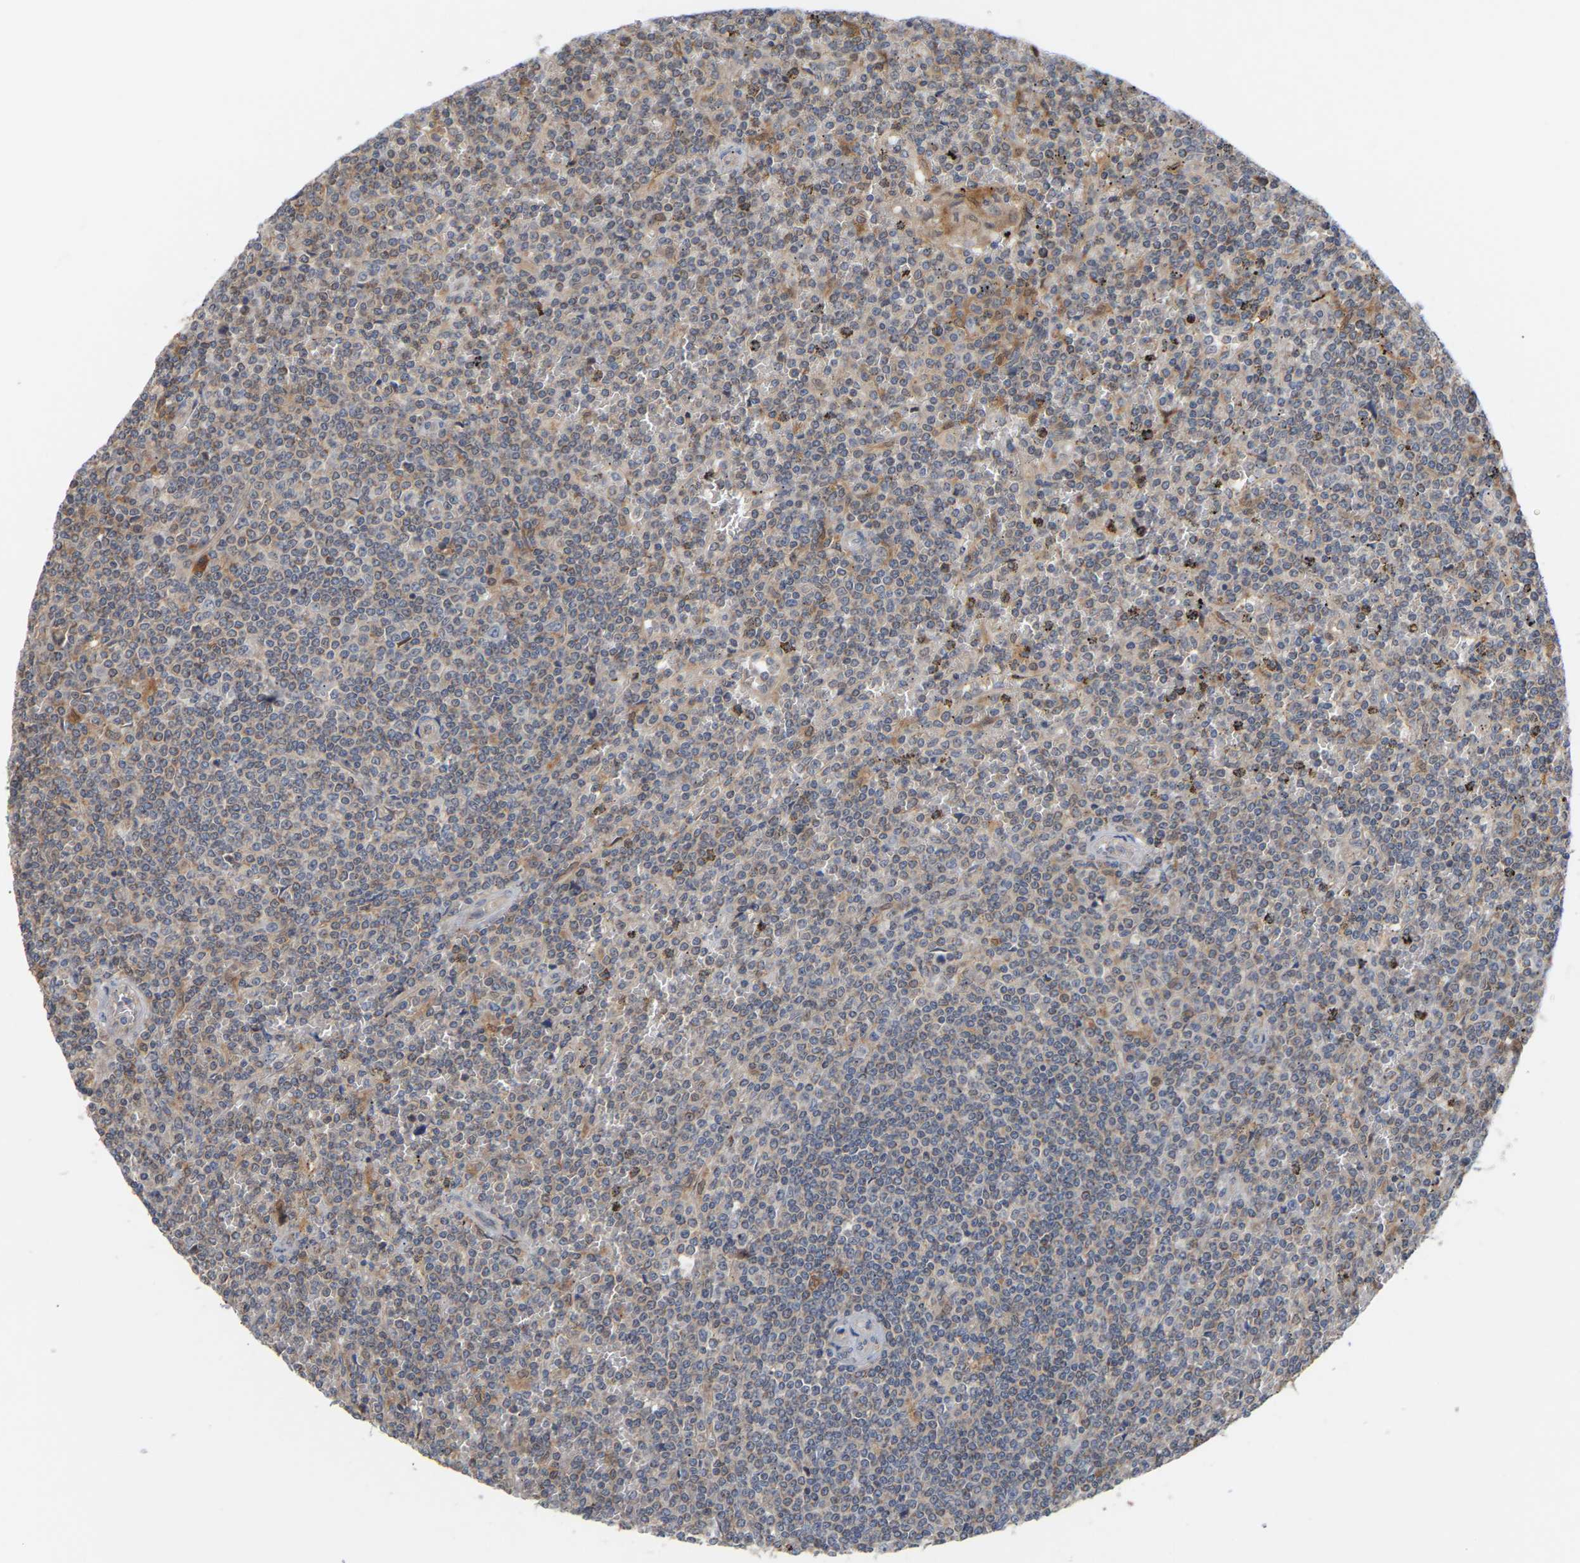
{"staining": {"intensity": "weak", "quantity": "<25%", "location": "cytoplasmic/membranous"}, "tissue": "lymphoma", "cell_type": "Tumor cells", "image_type": "cancer", "snomed": [{"axis": "morphology", "description": "Malignant lymphoma, non-Hodgkin's type, Low grade"}, {"axis": "topography", "description": "Spleen"}], "caption": "The image reveals no staining of tumor cells in low-grade malignant lymphoma, non-Hodgkin's type.", "gene": "TPMT", "patient": {"sex": "female", "age": 19}}